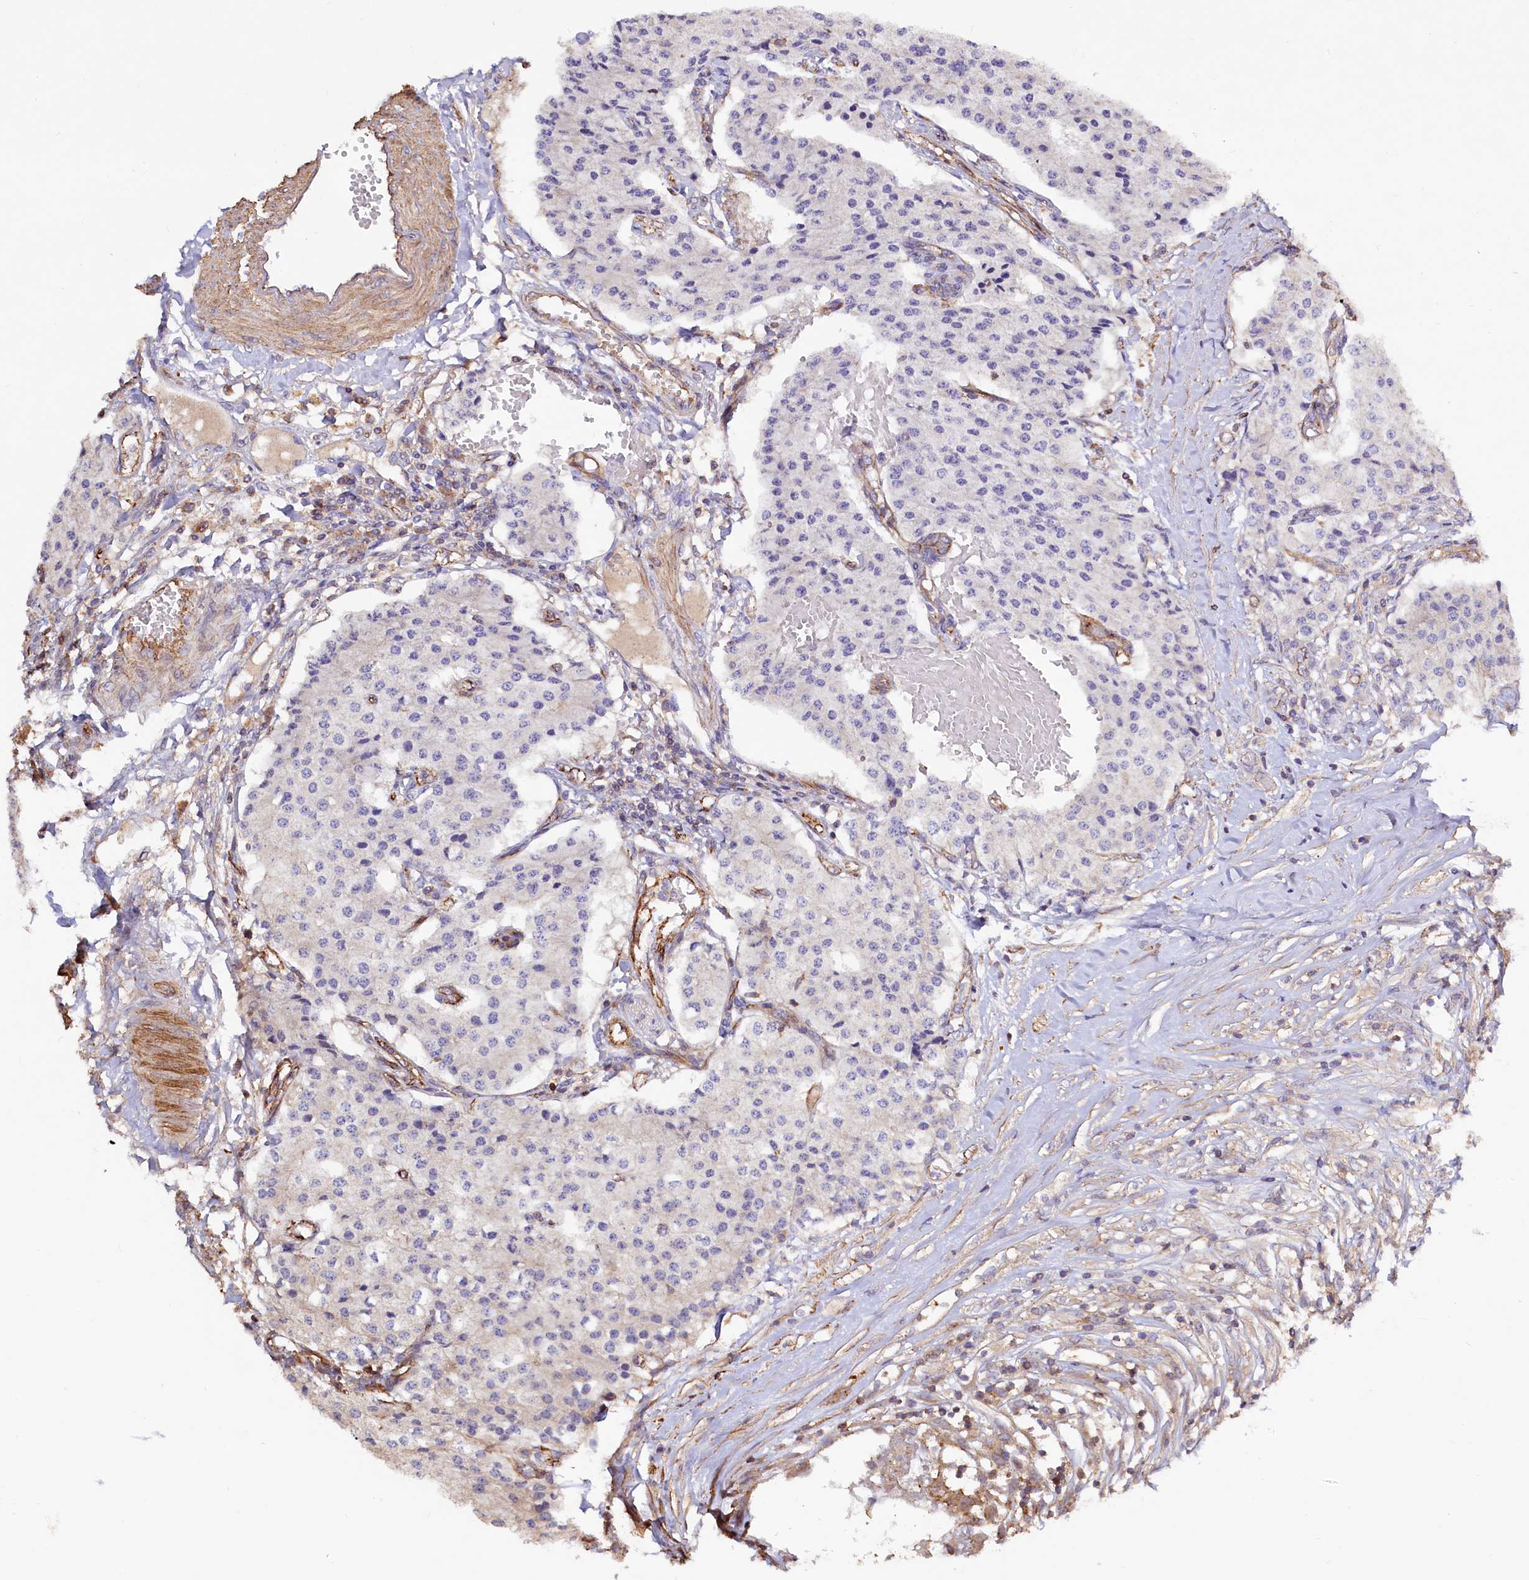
{"staining": {"intensity": "negative", "quantity": "none", "location": "none"}, "tissue": "carcinoid", "cell_type": "Tumor cells", "image_type": "cancer", "snomed": [{"axis": "morphology", "description": "Carcinoid, malignant, NOS"}, {"axis": "topography", "description": "Colon"}], "caption": "IHC histopathology image of neoplastic tissue: malignant carcinoid stained with DAB (3,3'-diaminobenzidine) reveals no significant protein expression in tumor cells. The staining is performed using DAB brown chromogen with nuclei counter-stained in using hematoxylin.", "gene": "KLHDC4", "patient": {"sex": "female", "age": 52}}